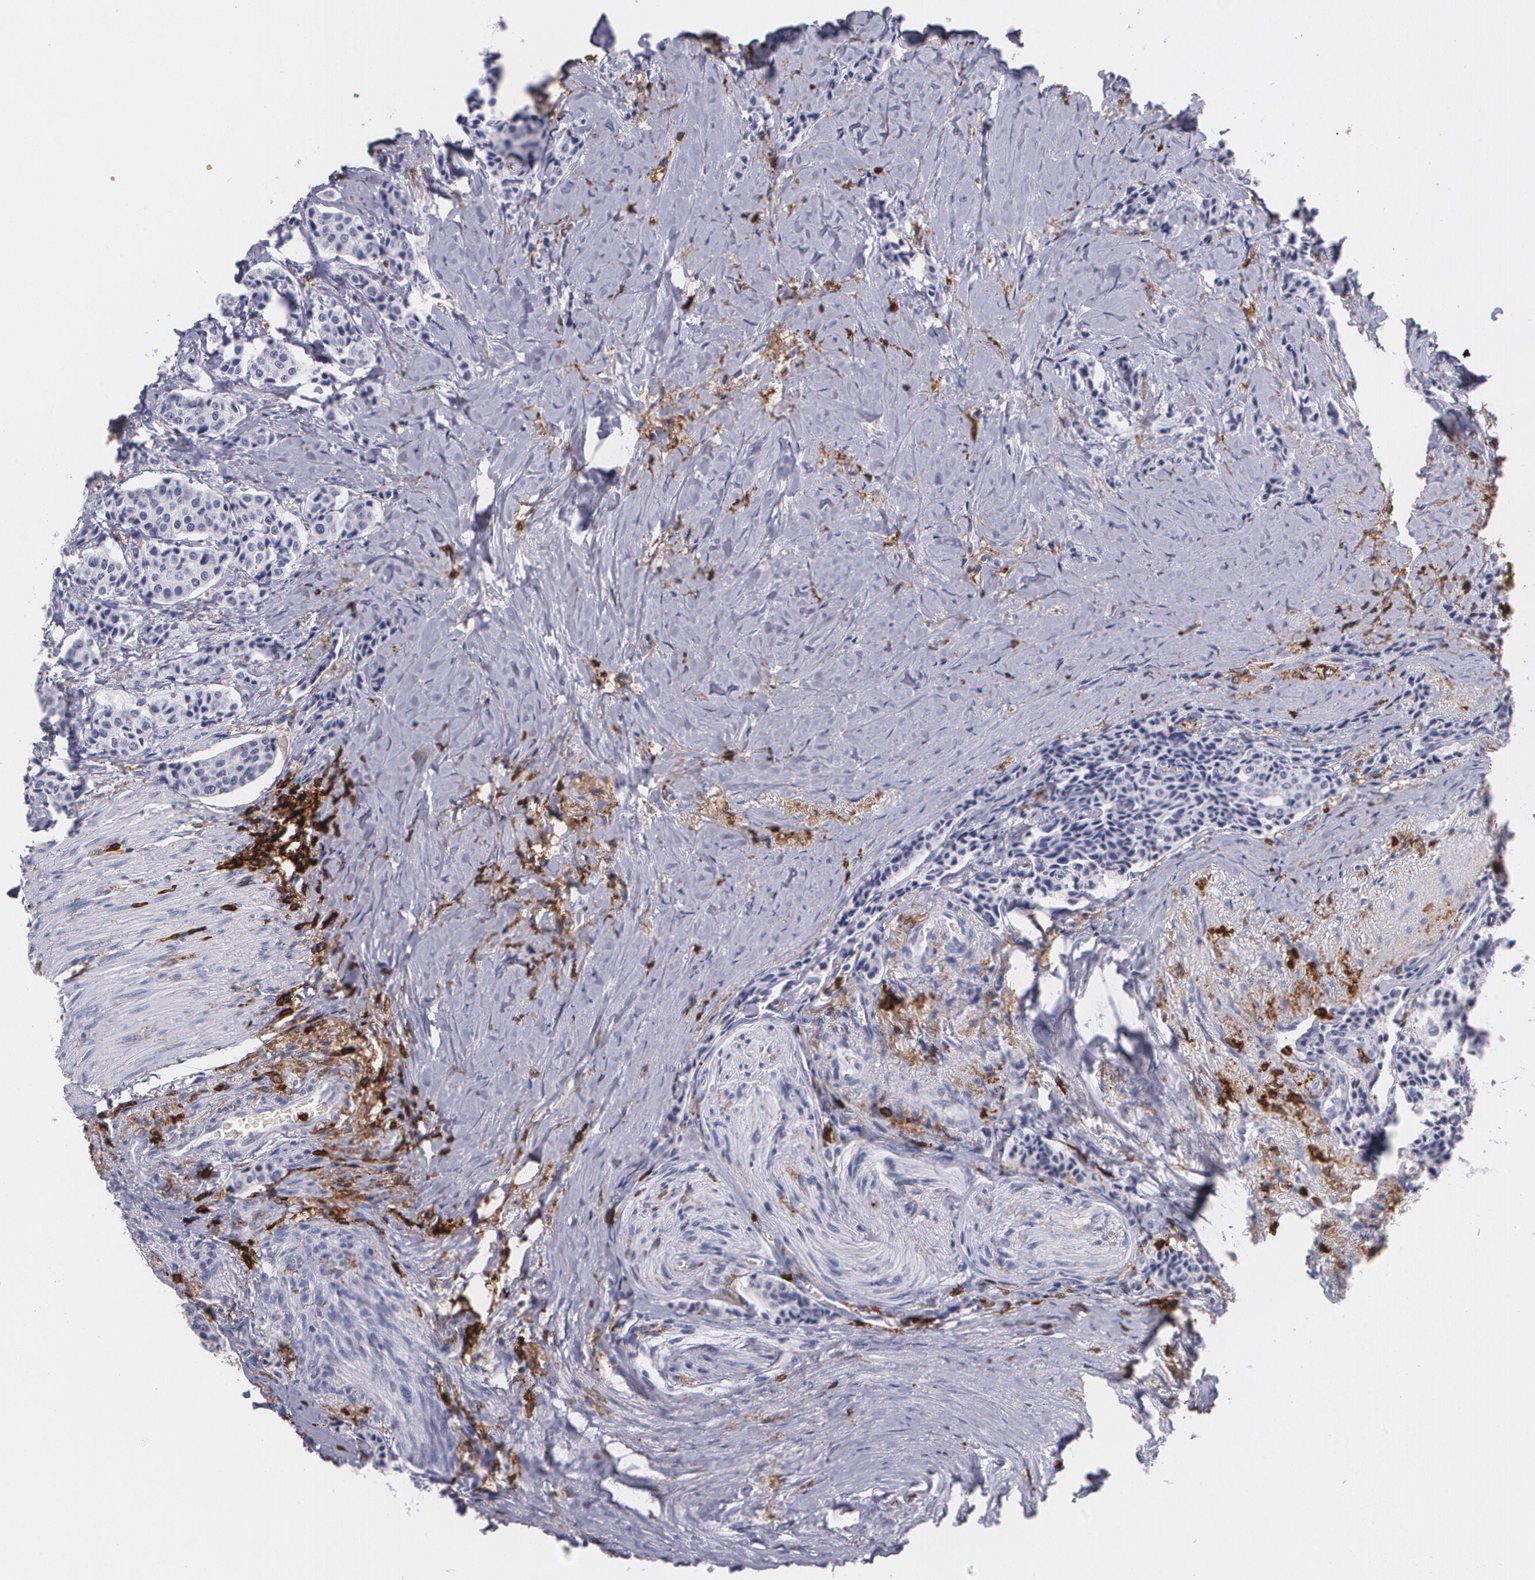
{"staining": {"intensity": "negative", "quantity": "none", "location": "none"}, "tissue": "carcinoid", "cell_type": "Tumor cells", "image_type": "cancer", "snomed": [{"axis": "morphology", "description": "Carcinoid, malignant, NOS"}, {"axis": "topography", "description": "Colon"}], "caption": "This is an IHC micrograph of carcinoid. There is no positivity in tumor cells.", "gene": "PTPRC", "patient": {"sex": "female", "age": 61}}